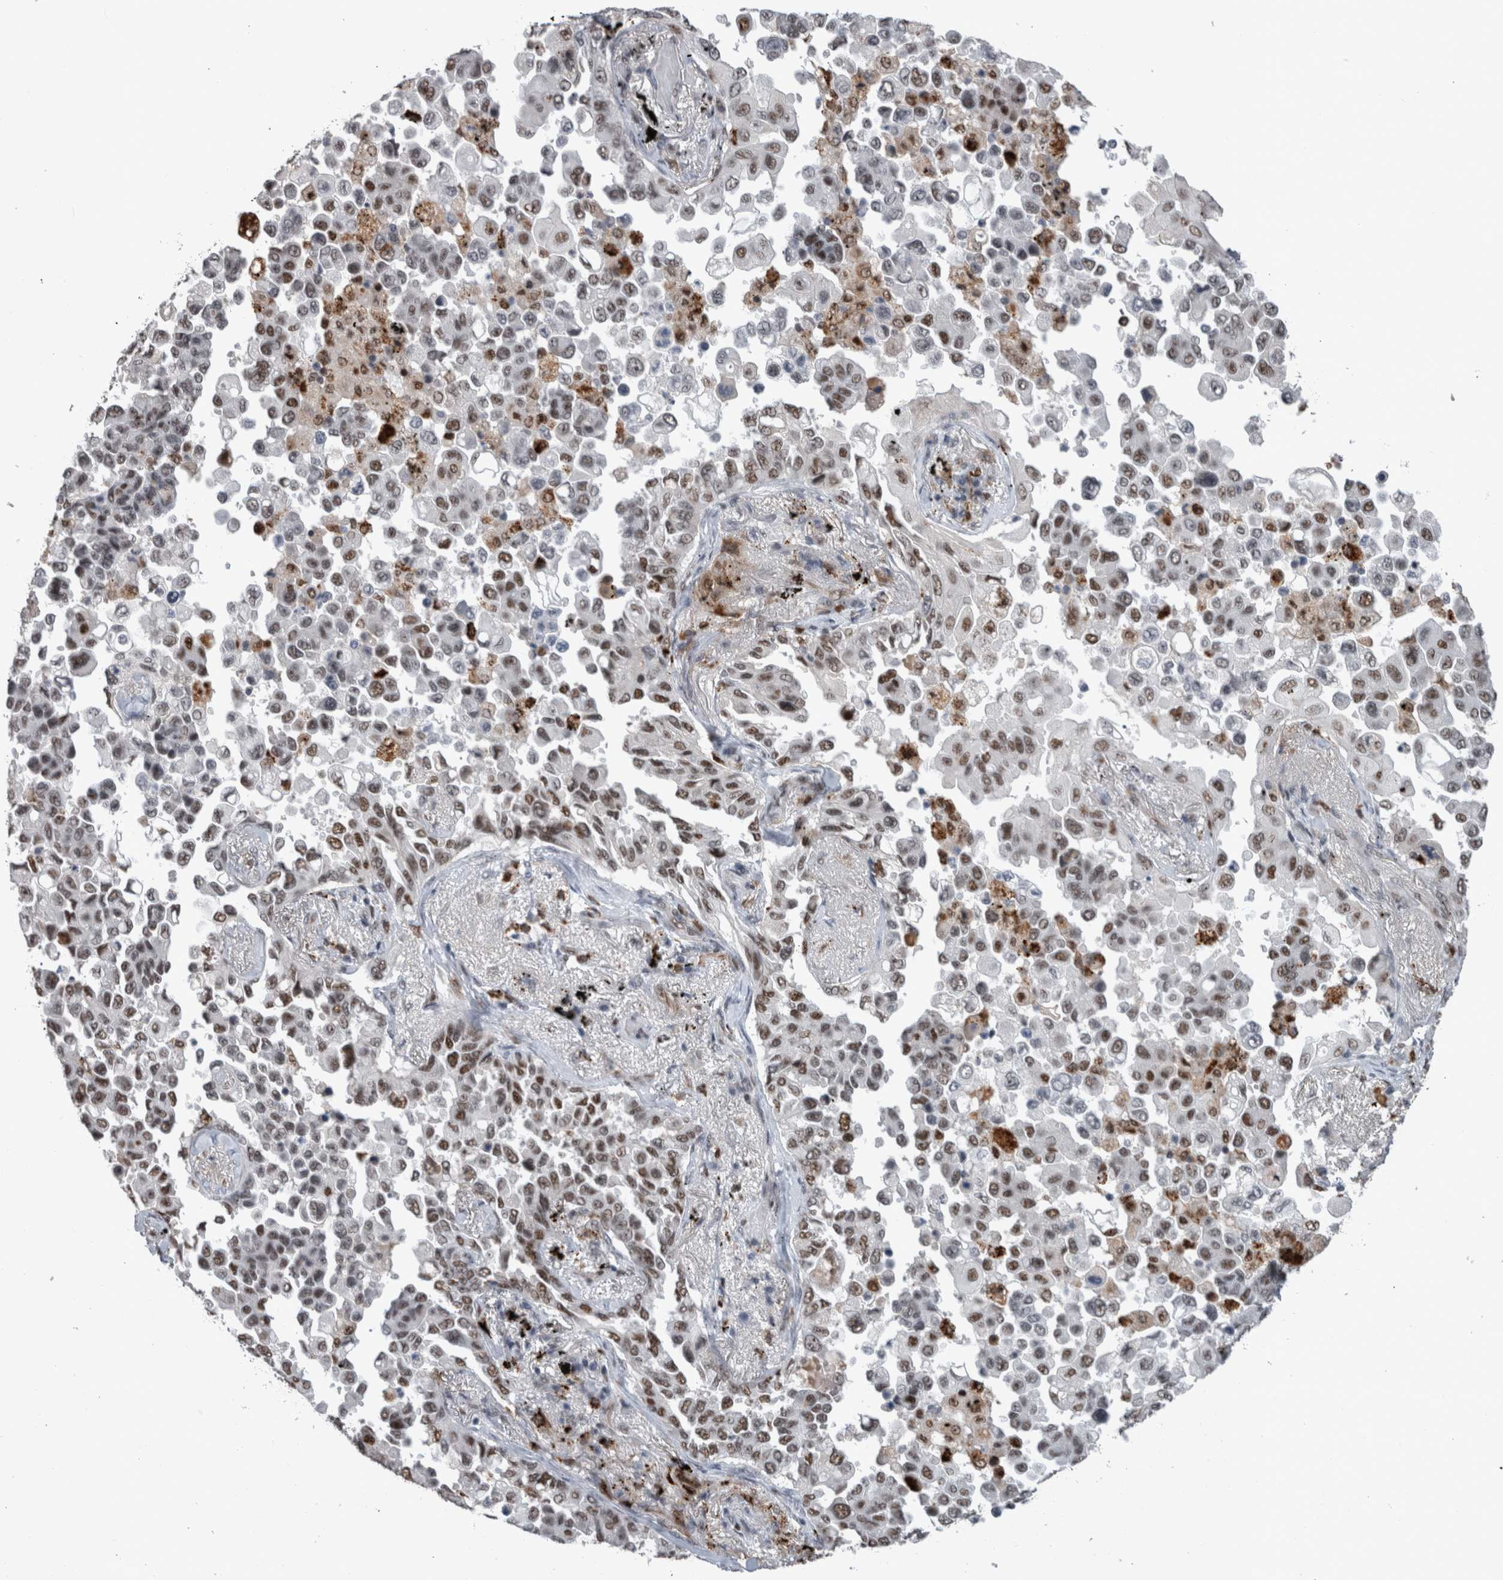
{"staining": {"intensity": "moderate", "quantity": ">75%", "location": "nuclear"}, "tissue": "lung cancer", "cell_type": "Tumor cells", "image_type": "cancer", "snomed": [{"axis": "morphology", "description": "Adenocarcinoma, NOS"}, {"axis": "topography", "description": "Lung"}], "caption": "A brown stain labels moderate nuclear expression of a protein in human lung cancer (adenocarcinoma) tumor cells.", "gene": "POLD2", "patient": {"sex": "female", "age": 67}}